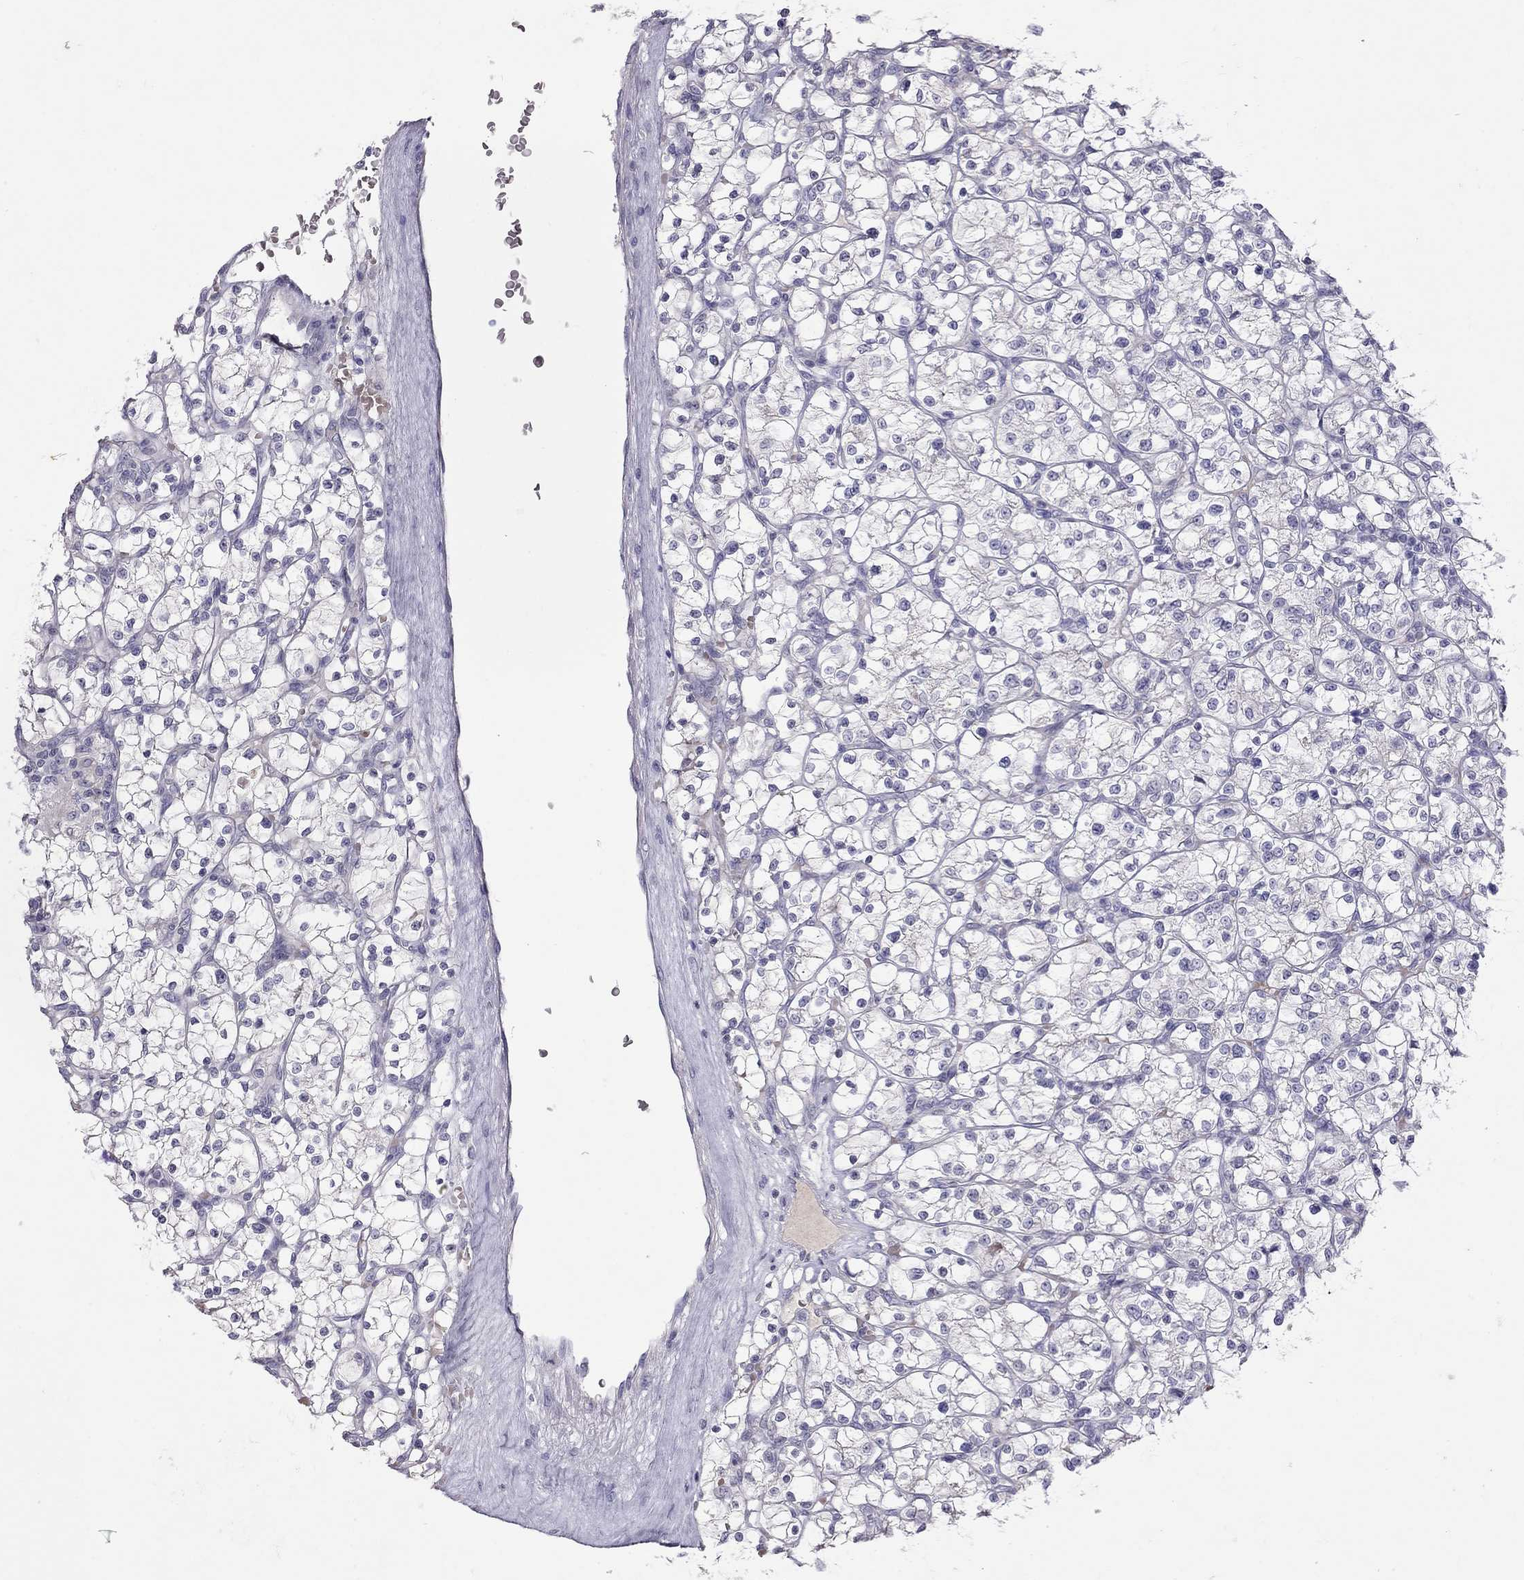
{"staining": {"intensity": "negative", "quantity": "none", "location": "none"}, "tissue": "renal cancer", "cell_type": "Tumor cells", "image_type": "cancer", "snomed": [{"axis": "morphology", "description": "Adenocarcinoma, NOS"}, {"axis": "topography", "description": "Kidney"}], "caption": "DAB (3,3'-diaminobenzidine) immunohistochemical staining of renal cancer shows no significant positivity in tumor cells. (Stains: DAB (3,3'-diaminobenzidine) immunohistochemistry with hematoxylin counter stain, Microscopy: brightfield microscopy at high magnification).", "gene": "MUC16", "patient": {"sex": "female", "age": 64}}